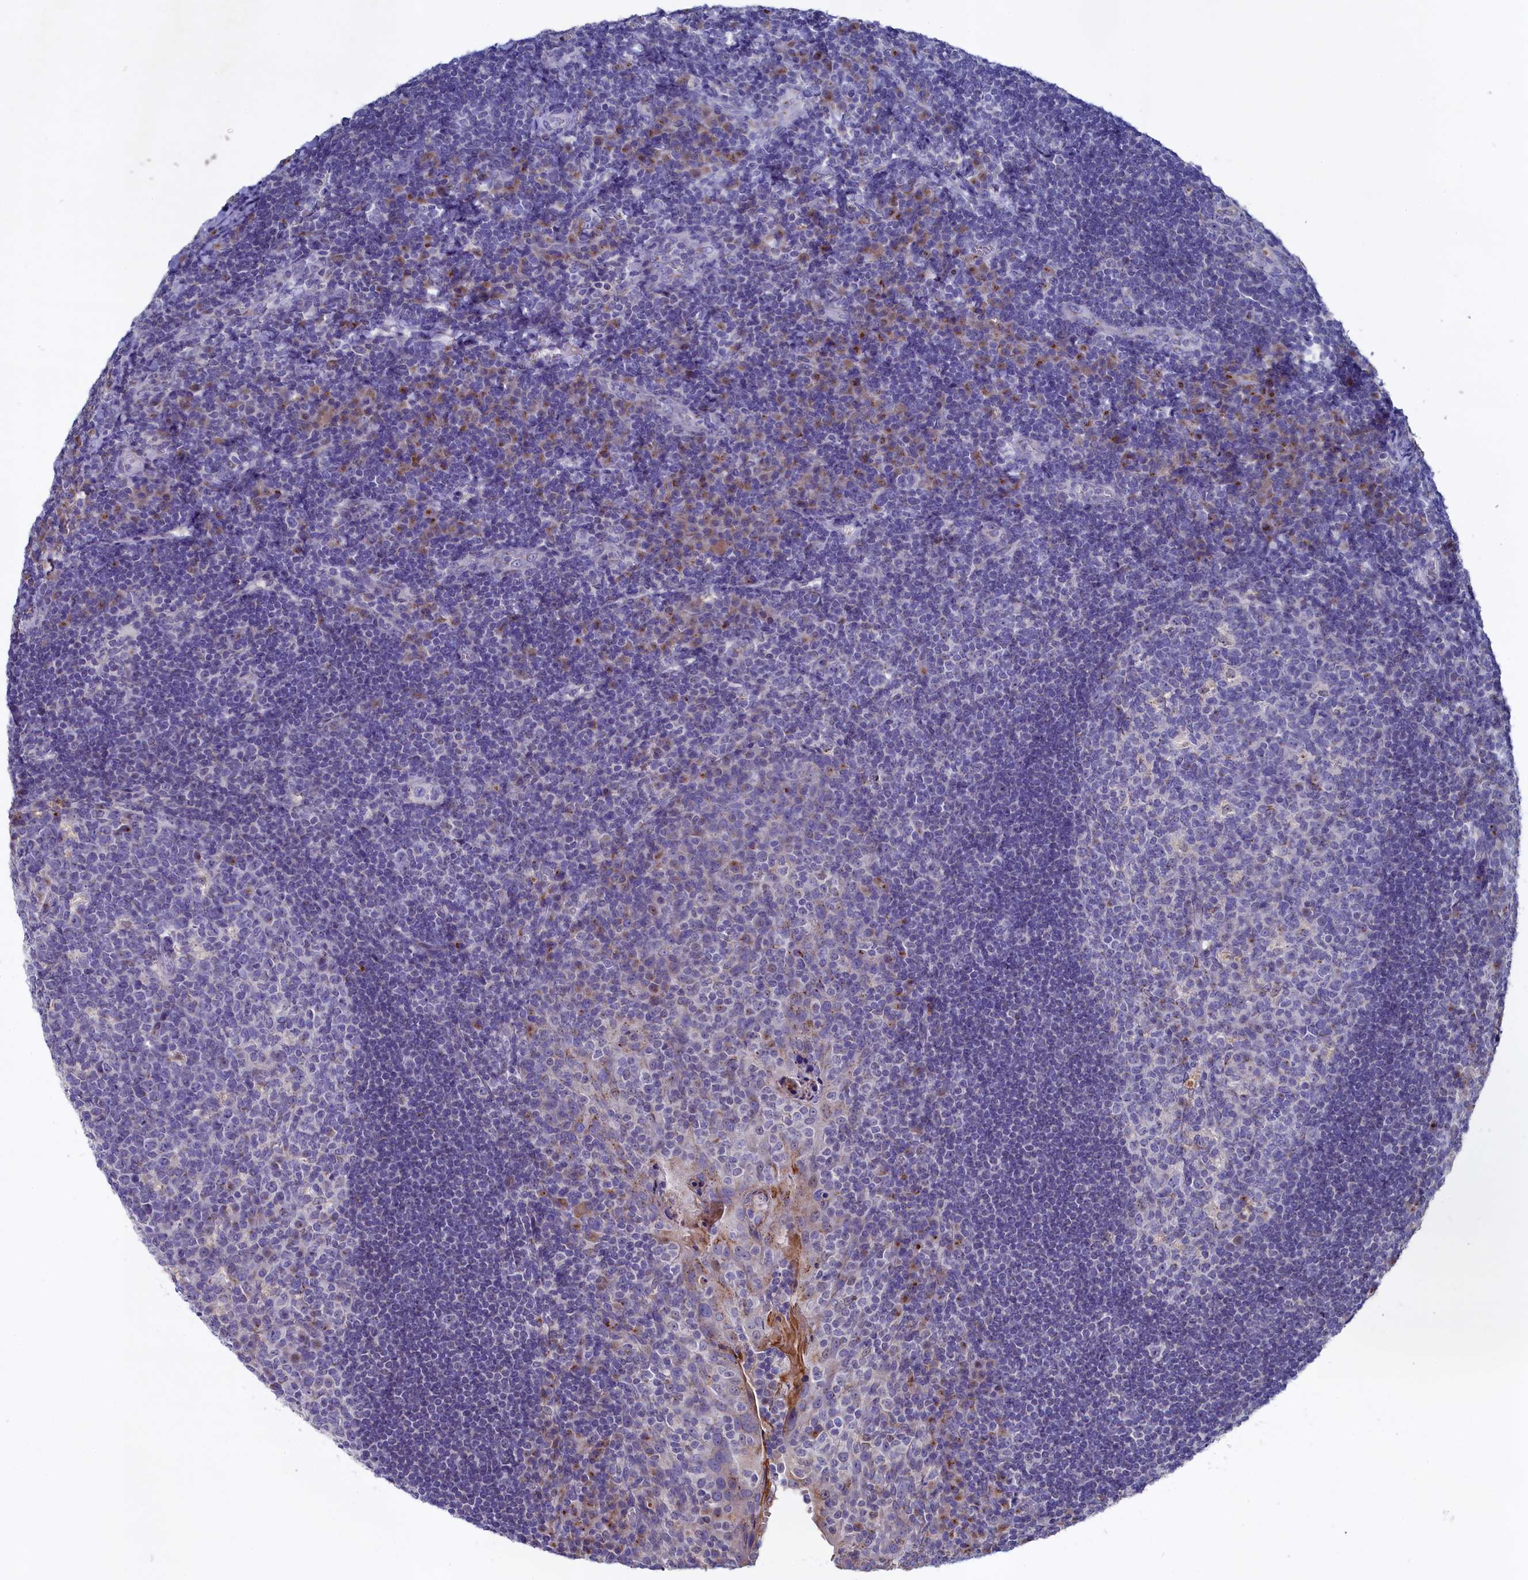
{"staining": {"intensity": "negative", "quantity": "none", "location": "none"}, "tissue": "tonsil", "cell_type": "Germinal center cells", "image_type": "normal", "snomed": [{"axis": "morphology", "description": "Normal tissue, NOS"}, {"axis": "topography", "description": "Tonsil"}], "caption": "Germinal center cells are negative for brown protein staining in normal tonsil. Brightfield microscopy of IHC stained with DAB (3,3'-diaminobenzidine) (brown) and hematoxylin (blue), captured at high magnification.", "gene": "GPR108", "patient": {"sex": "male", "age": 17}}